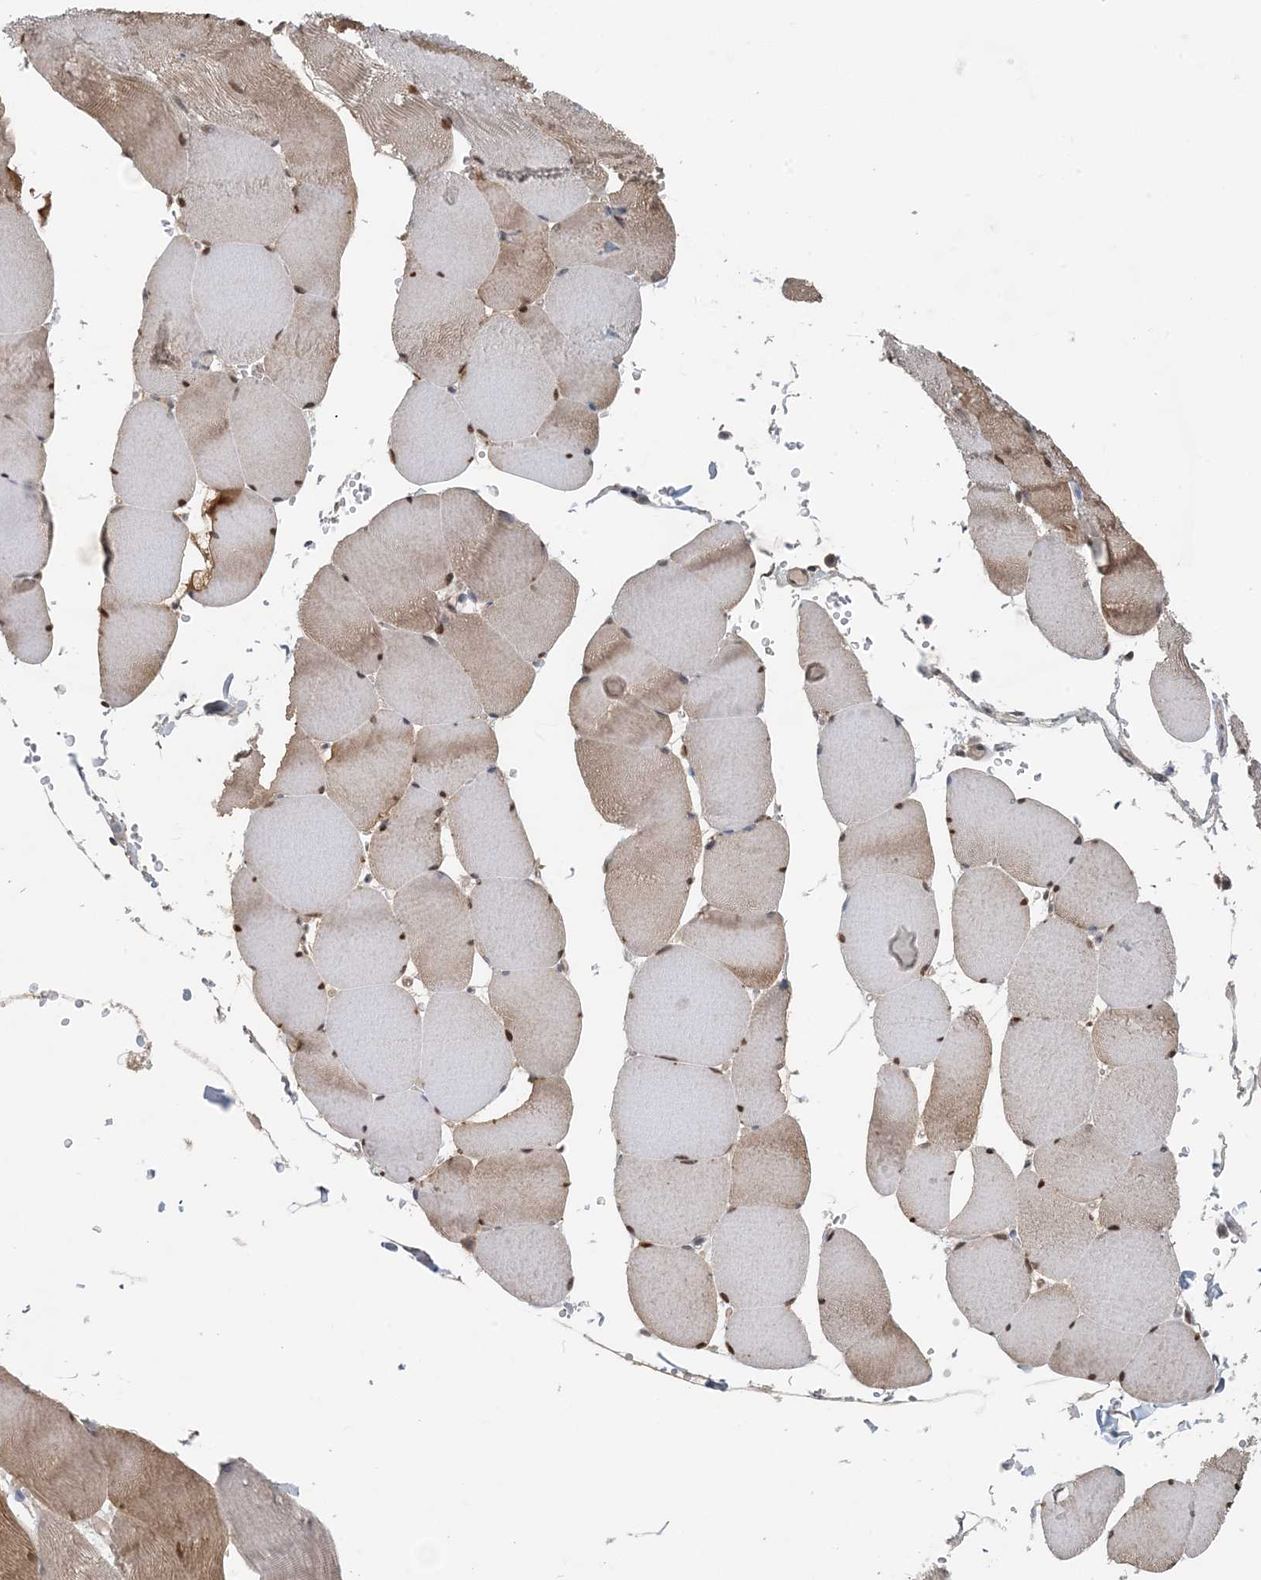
{"staining": {"intensity": "moderate", "quantity": "25%-75%", "location": "cytoplasmic/membranous,nuclear"}, "tissue": "skeletal muscle", "cell_type": "Myocytes", "image_type": "normal", "snomed": [{"axis": "morphology", "description": "Normal tissue, NOS"}, {"axis": "topography", "description": "Skeletal muscle"}, {"axis": "topography", "description": "Head-Neck"}], "caption": "A photomicrograph of human skeletal muscle stained for a protein displays moderate cytoplasmic/membranous,nuclear brown staining in myocytes. Nuclei are stained in blue.", "gene": "HIKESHI", "patient": {"sex": "male", "age": 66}}